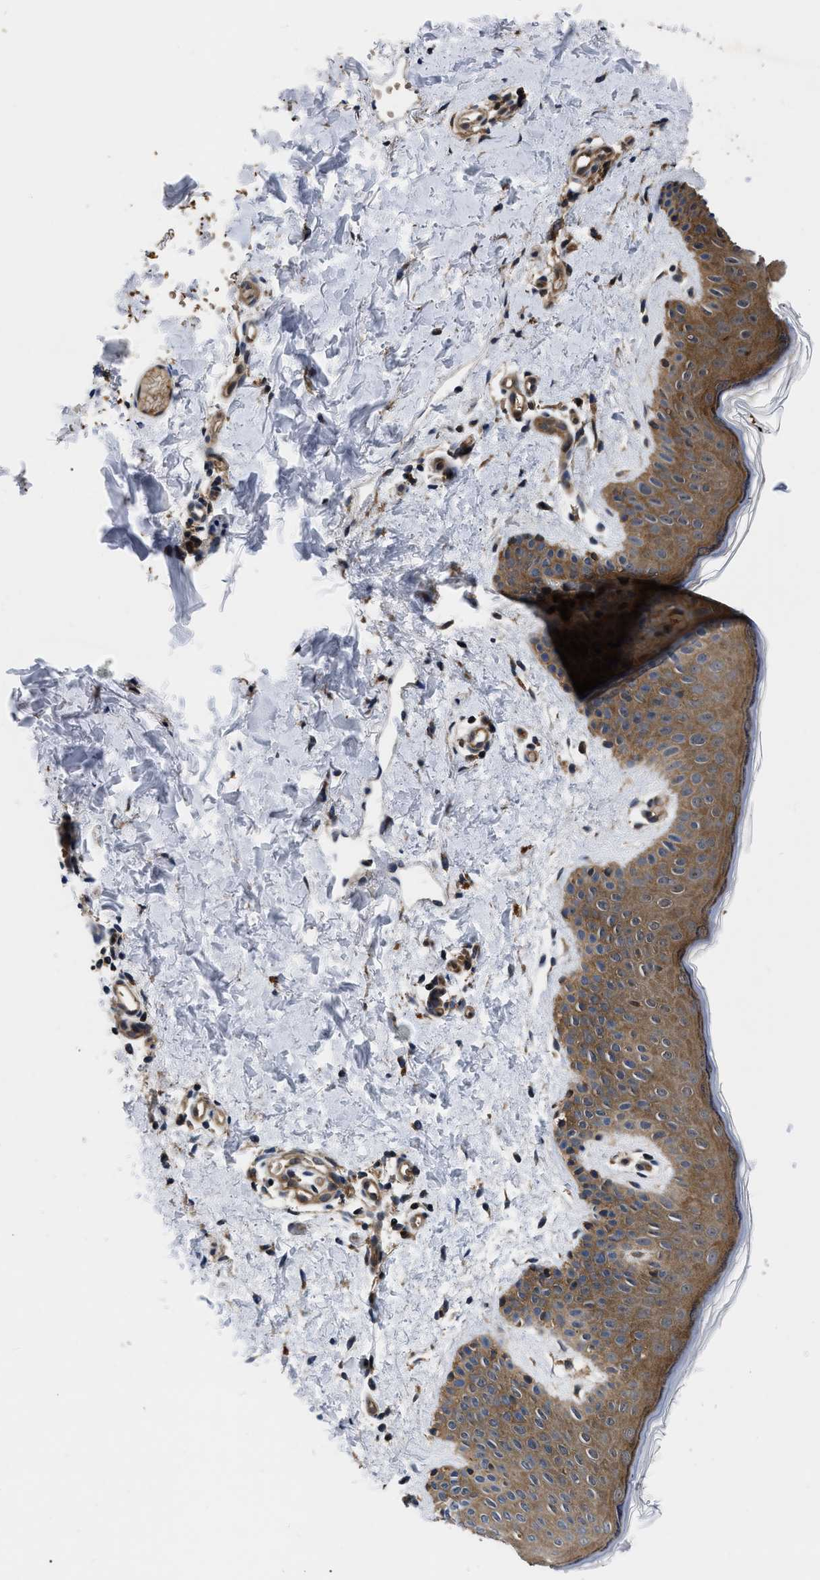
{"staining": {"intensity": "moderate", "quantity": ">75%", "location": "cytoplasmic/membranous"}, "tissue": "skin", "cell_type": "Fibroblasts", "image_type": "normal", "snomed": [{"axis": "morphology", "description": "Normal tissue, NOS"}, {"axis": "topography", "description": "Skin"}], "caption": "A histopathology image showing moderate cytoplasmic/membranous staining in about >75% of fibroblasts in benign skin, as visualized by brown immunohistochemical staining.", "gene": "GET4", "patient": {"sex": "male", "age": 40}}